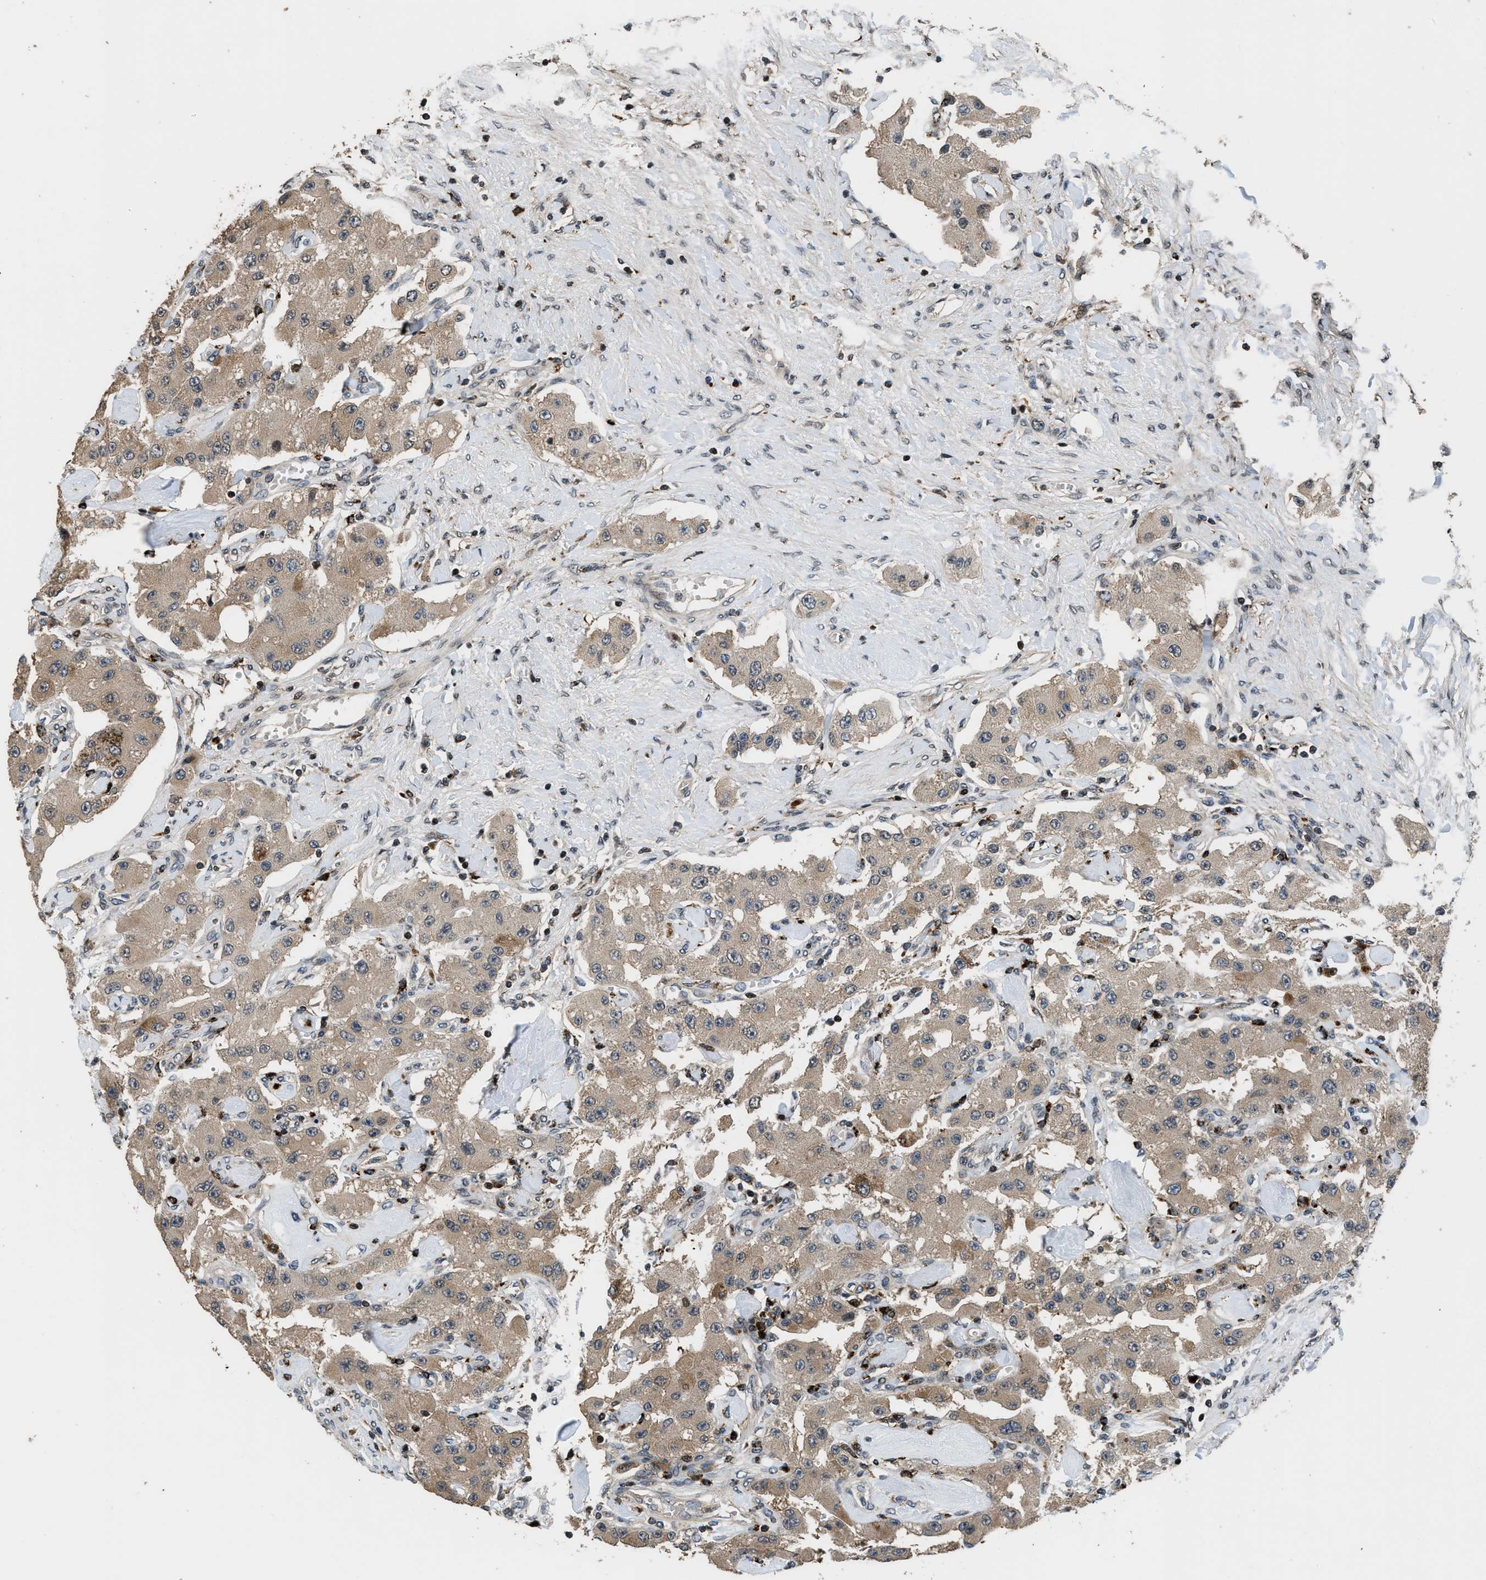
{"staining": {"intensity": "moderate", "quantity": ">75%", "location": "cytoplasmic/membranous"}, "tissue": "carcinoid", "cell_type": "Tumor cells", "image_type": "cancer", "snomed": [{"axis": "morphology", "description": "Carcinoid, malignant, NOS"}, {"axis": "topography", "description": "Pancreas"}], "caption": "This image demonstrates carcinoid stained with IHC to label a protein in brown. The cytoplasmic/membranous of tumor cells show moderate positivity for the protein. Nuclei are counter-stained blue.", "gene": "CTBS", "patient": {"sex": "male", "age": 41}}